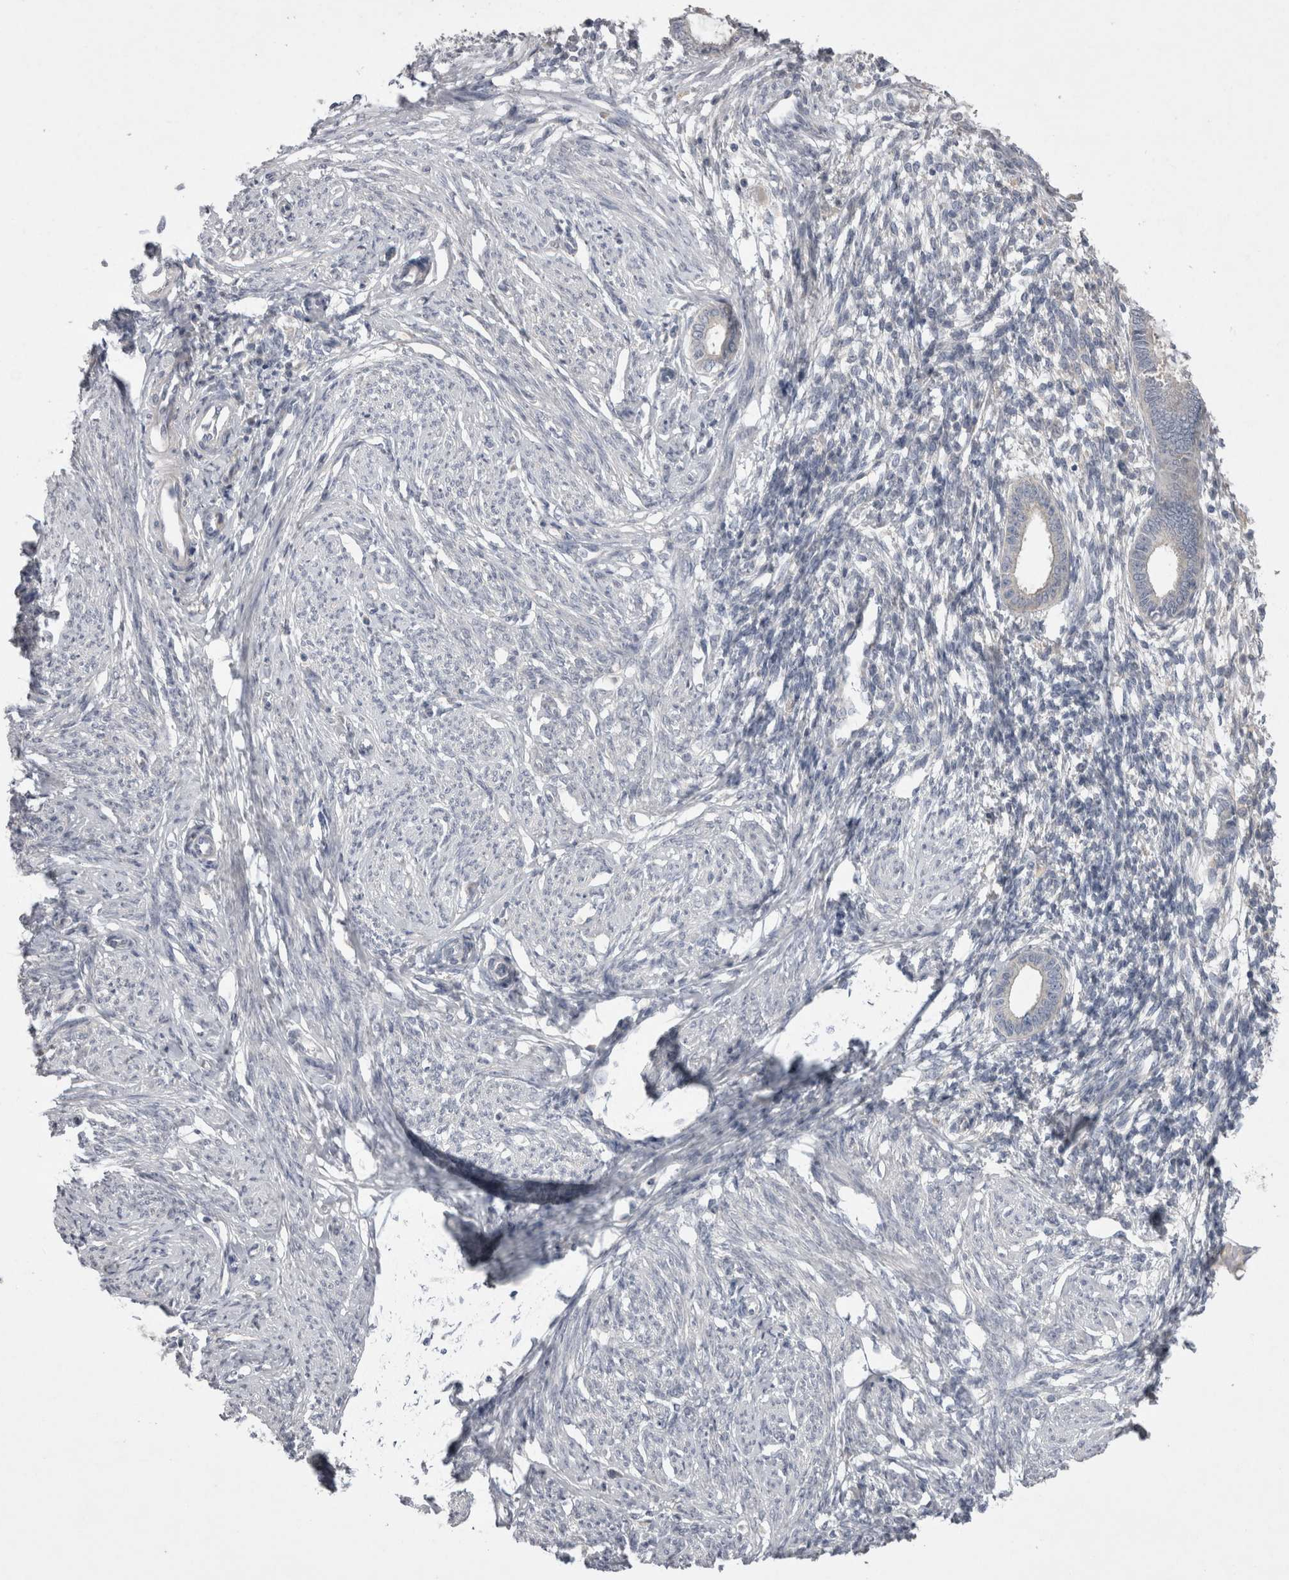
{"staining": {"intensity": "negative", "quantity": "none", "location": "none"}, "tissue": "endometrium", "cell_type": "Cells in endometrial stroma", "image_type": "normal", "snomed": [{"axis": "morphology", "description": "Normal tissue, NOS"}, {"axis": "topography", "description": "Endometrium"}], "caption": "This is an immunohistochemistry (IHC) histopathology image of normal endometrium. There is no expression in cells in endometrial stroma.", "gene": "LRRC40", "patient": {"sex": "female", "age": 56}}